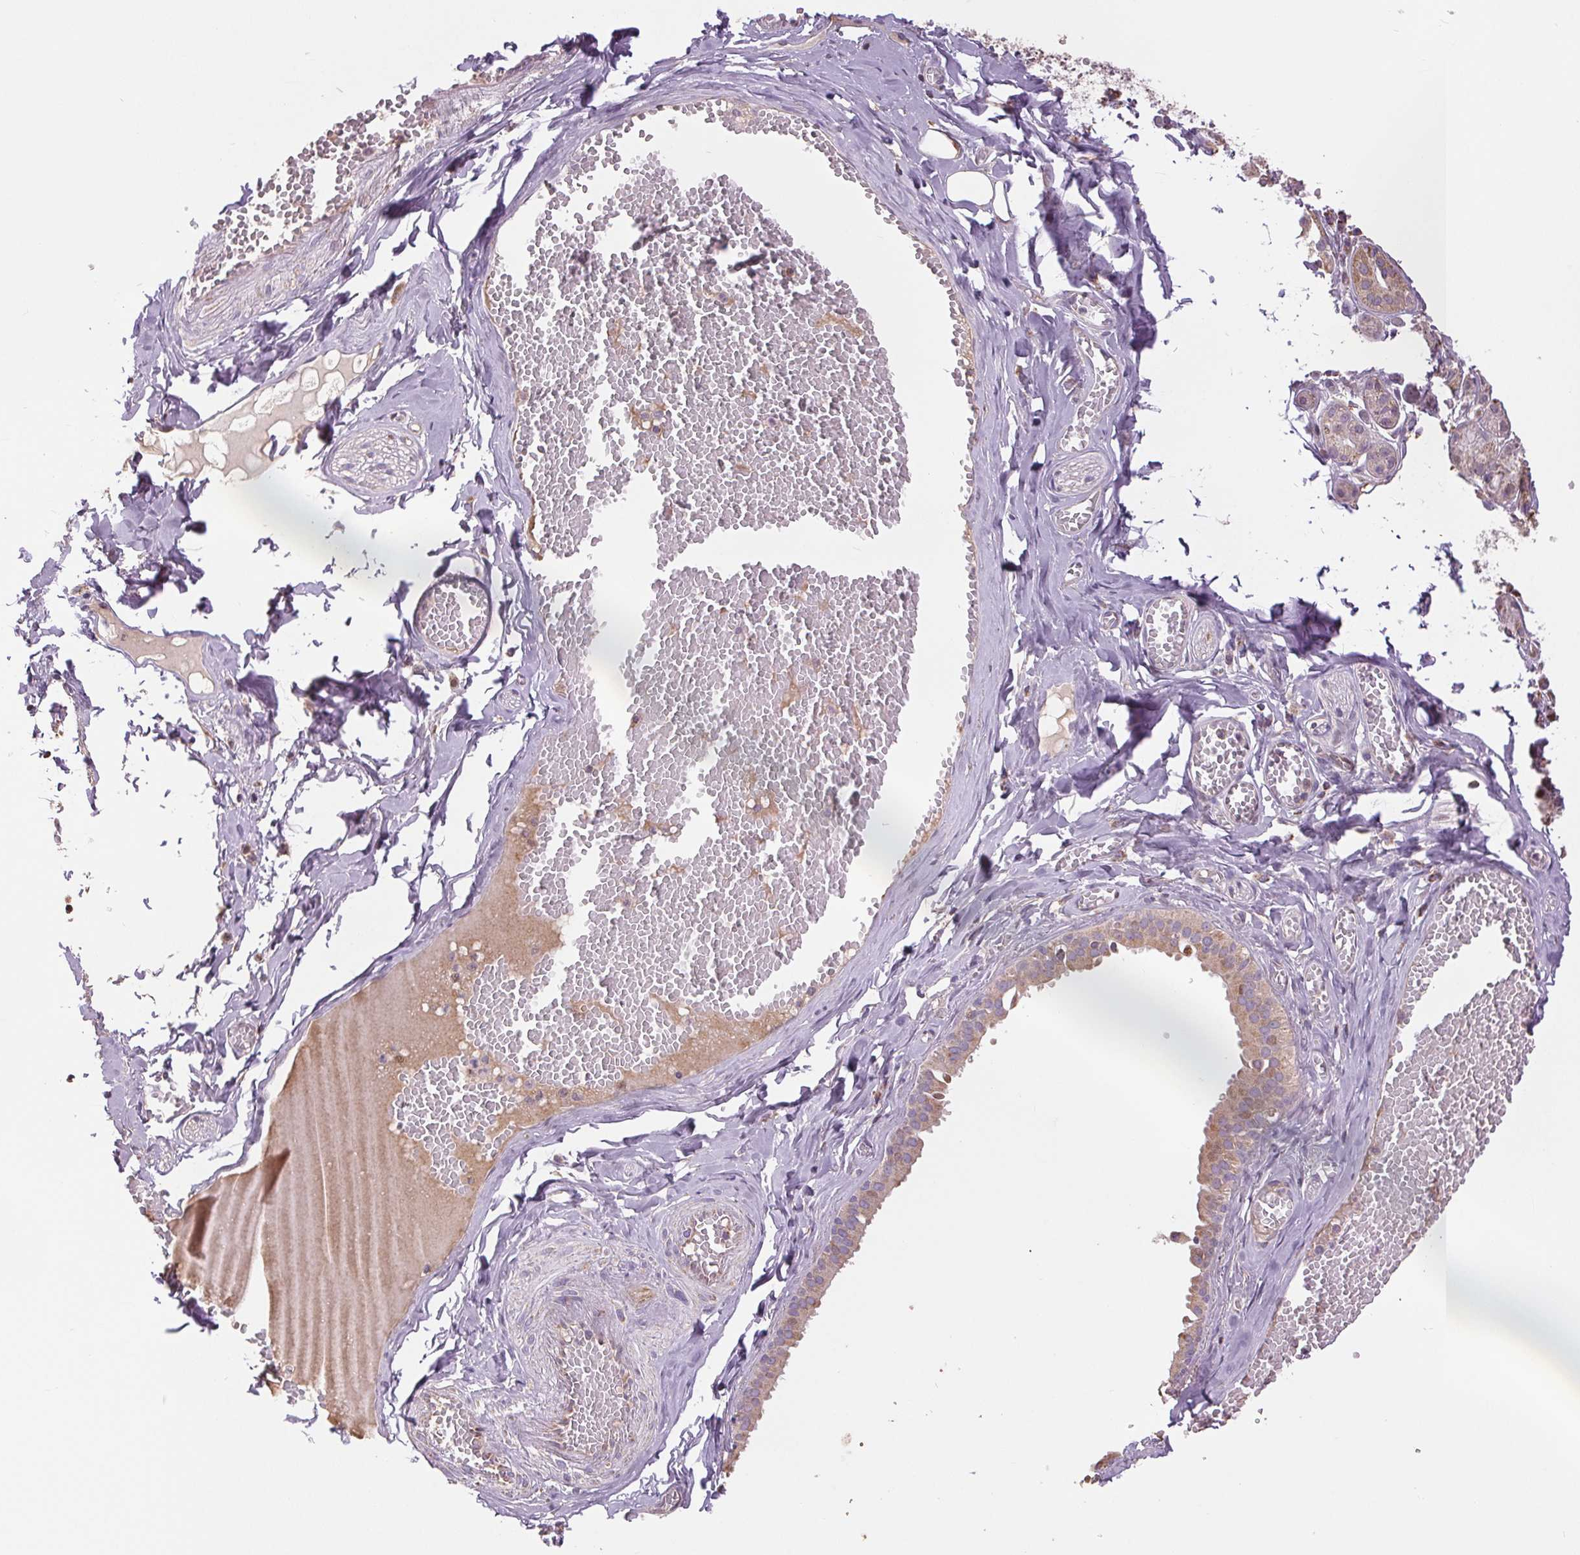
{"staining": {"intensity": "moderate", "quantity": "<25%", "location": "cytoplasmic/membranous"}, "tissue": "salivary gland", "cell_type": "Glandular cells", "image_type": "normal", "snomed": [{"axis": "morphology", "description": "Normal tissue, NOS"}, {"axis": "topography", "description": "Salivary gland"}, {"axis": "topography", "description": "Peripheral nerve tissue"}], "caption": "IHC (DAB (3,3'-diaminobenzidine)) staining of unremarkable human salivary gland displays moderate cytoplasmic/membranous protein expression in approximately <25% of glandular cells.", "gene": "DGUOK", "patient": {"sex": "male", "age": 71}}